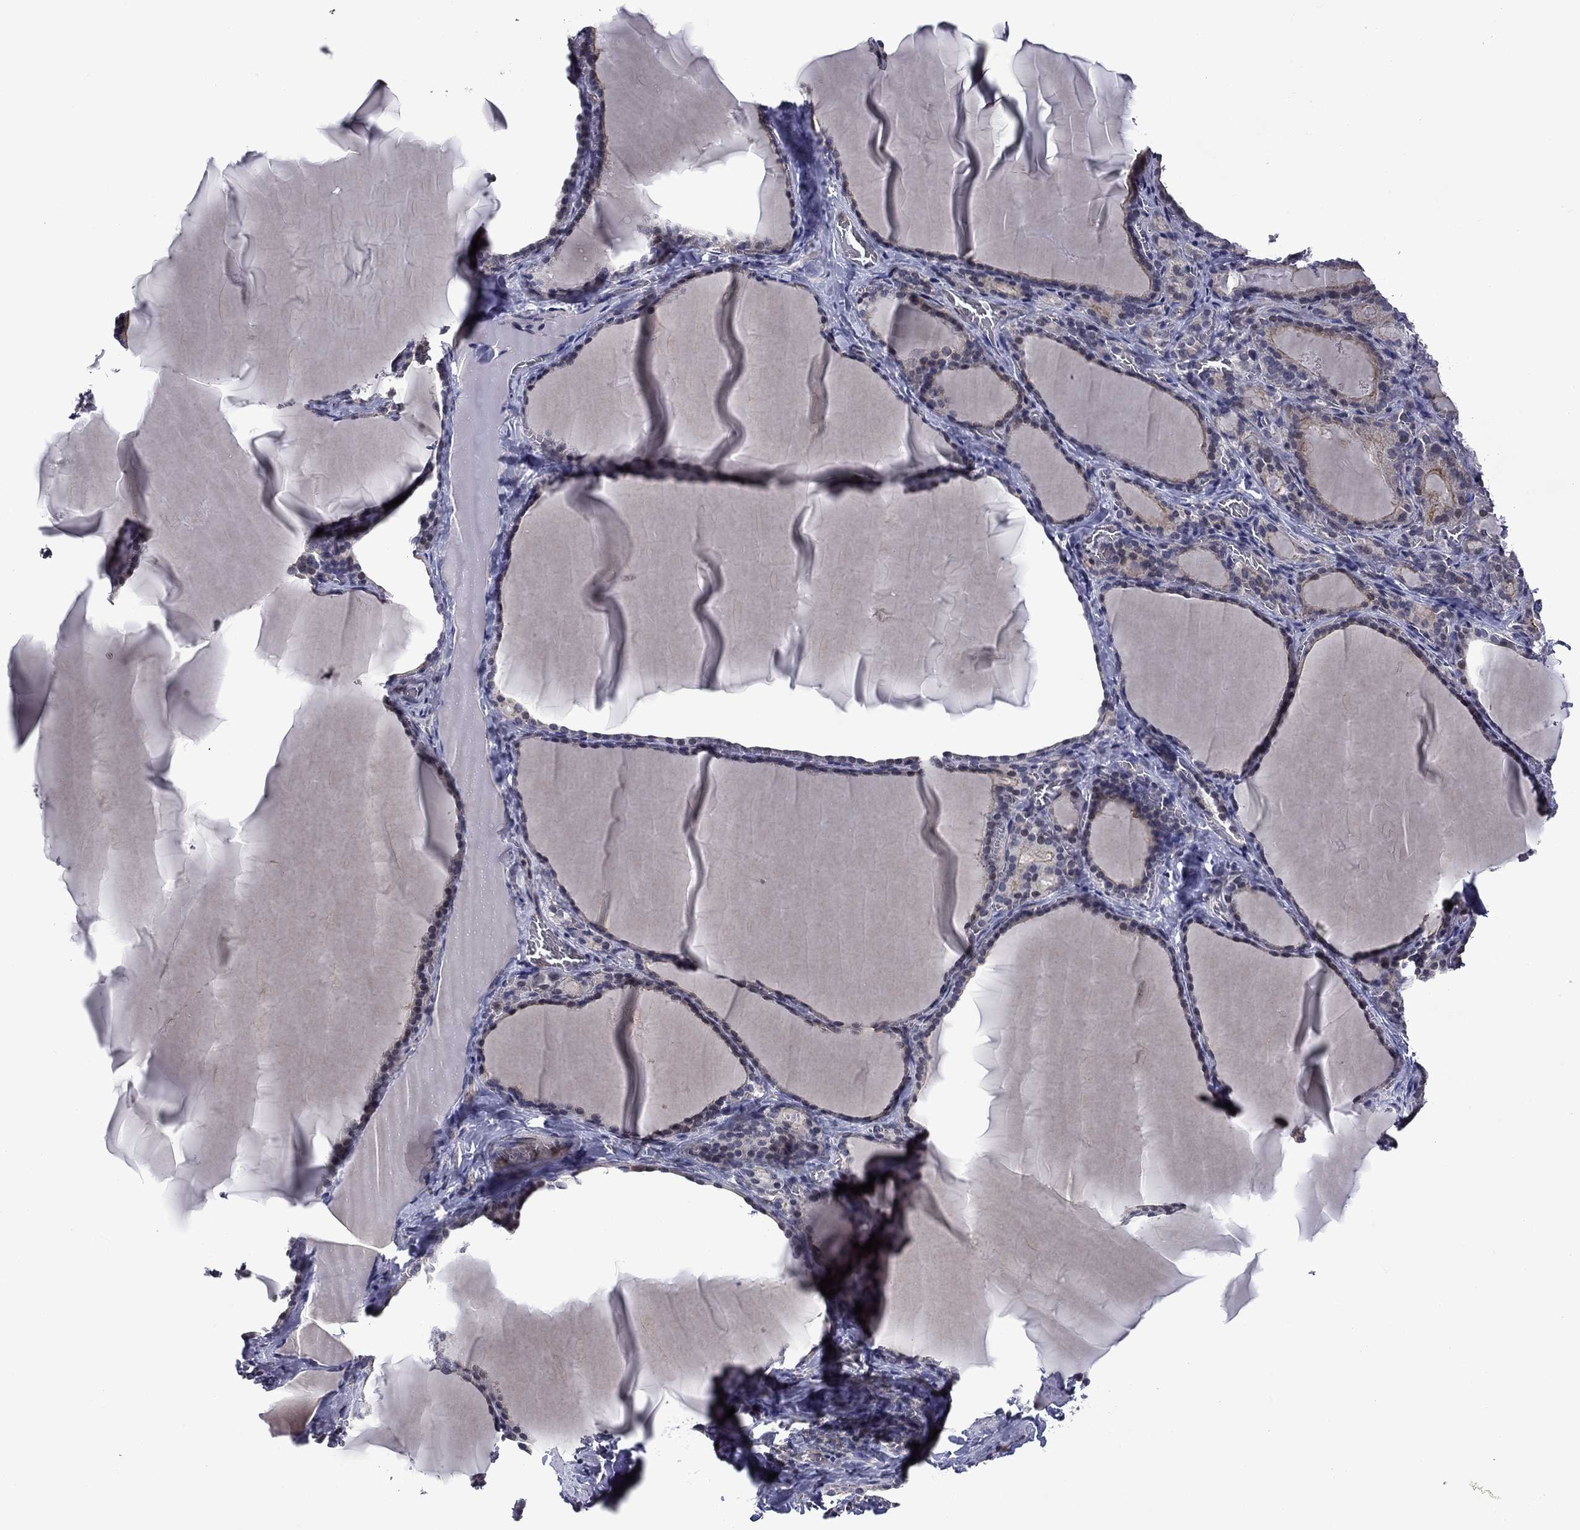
{"staining": {"intensity": "negative", "quantity": "none", "location": "none"}, "tissue": "thyroid gland", "cell_type": "Glandular cells", "image_type": "normal", "snomed": [{"axis": "morphology", "description": "Normal tissue, NOS"}, {"axis": "morphology", "description": "Hyperplasia, NOS"}, {"axis": "topography", "description": "Thyroid gland"}], "caption": "This is an immunohistochemistry (IHC) photomicrograph of normal thyroid gland. There is no positivity in glandular cells.", "gene": "B3GAT1", "patient": {"sex": "female", "age": 27}}